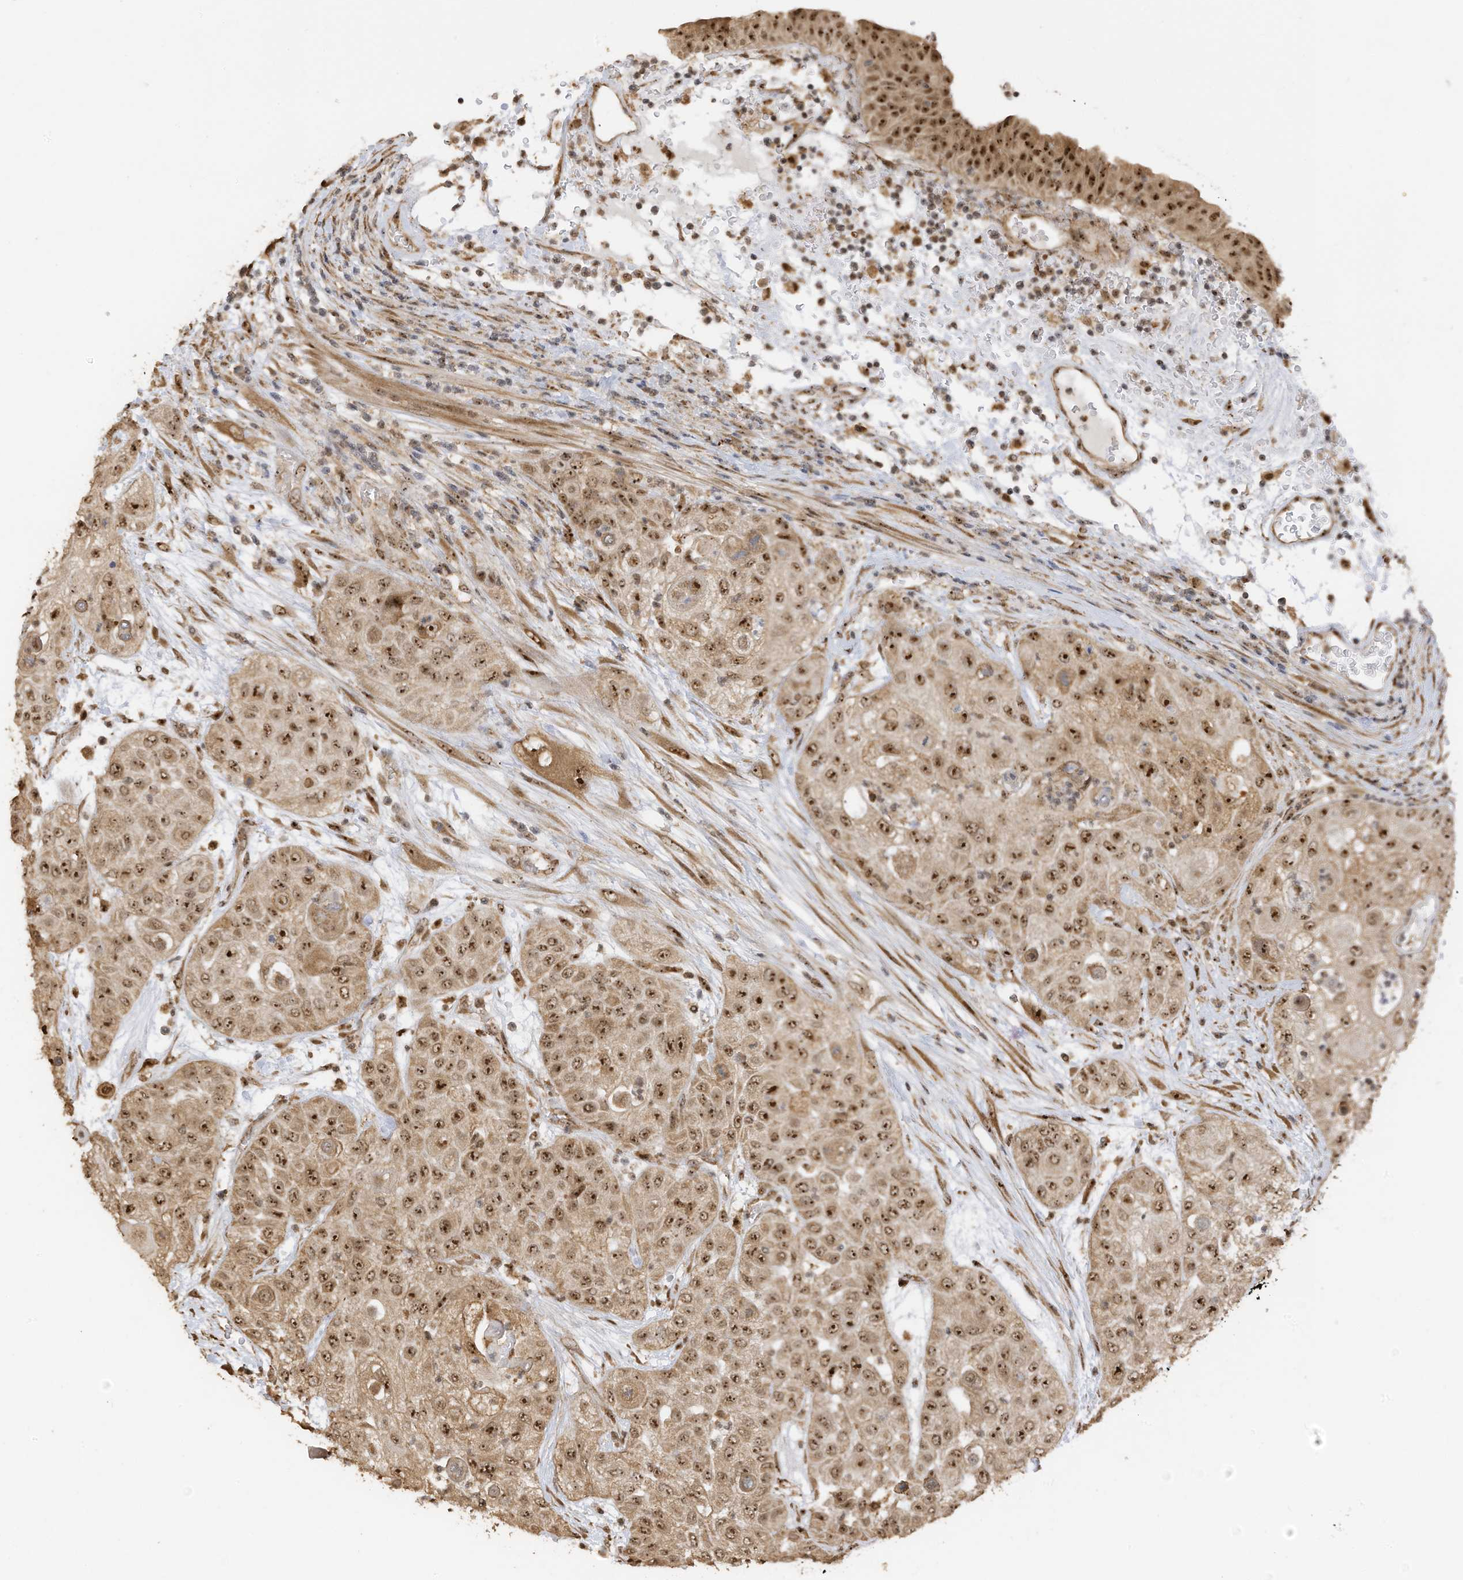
{"staining": {"intensity": "strong", "quantity": ">75%", "location": "nuclear"}, "tissue": "urothelial cancer", "cell_type": "Tumor cells", "image_type": "cancer", "snomed": [{"axis": "morphology", "description": "Urothelial carcinoma, High grade"}, {"axis": "topography", "description": "Urinary bladder"}], "caption": "Protein expression analysis of high-grade urothelial carcinoma reveals strong nuclear staining in approximately >75% of tumor cells.", "gene": "ERLEC1", "patient": {"sex": "female", "age": 79}}